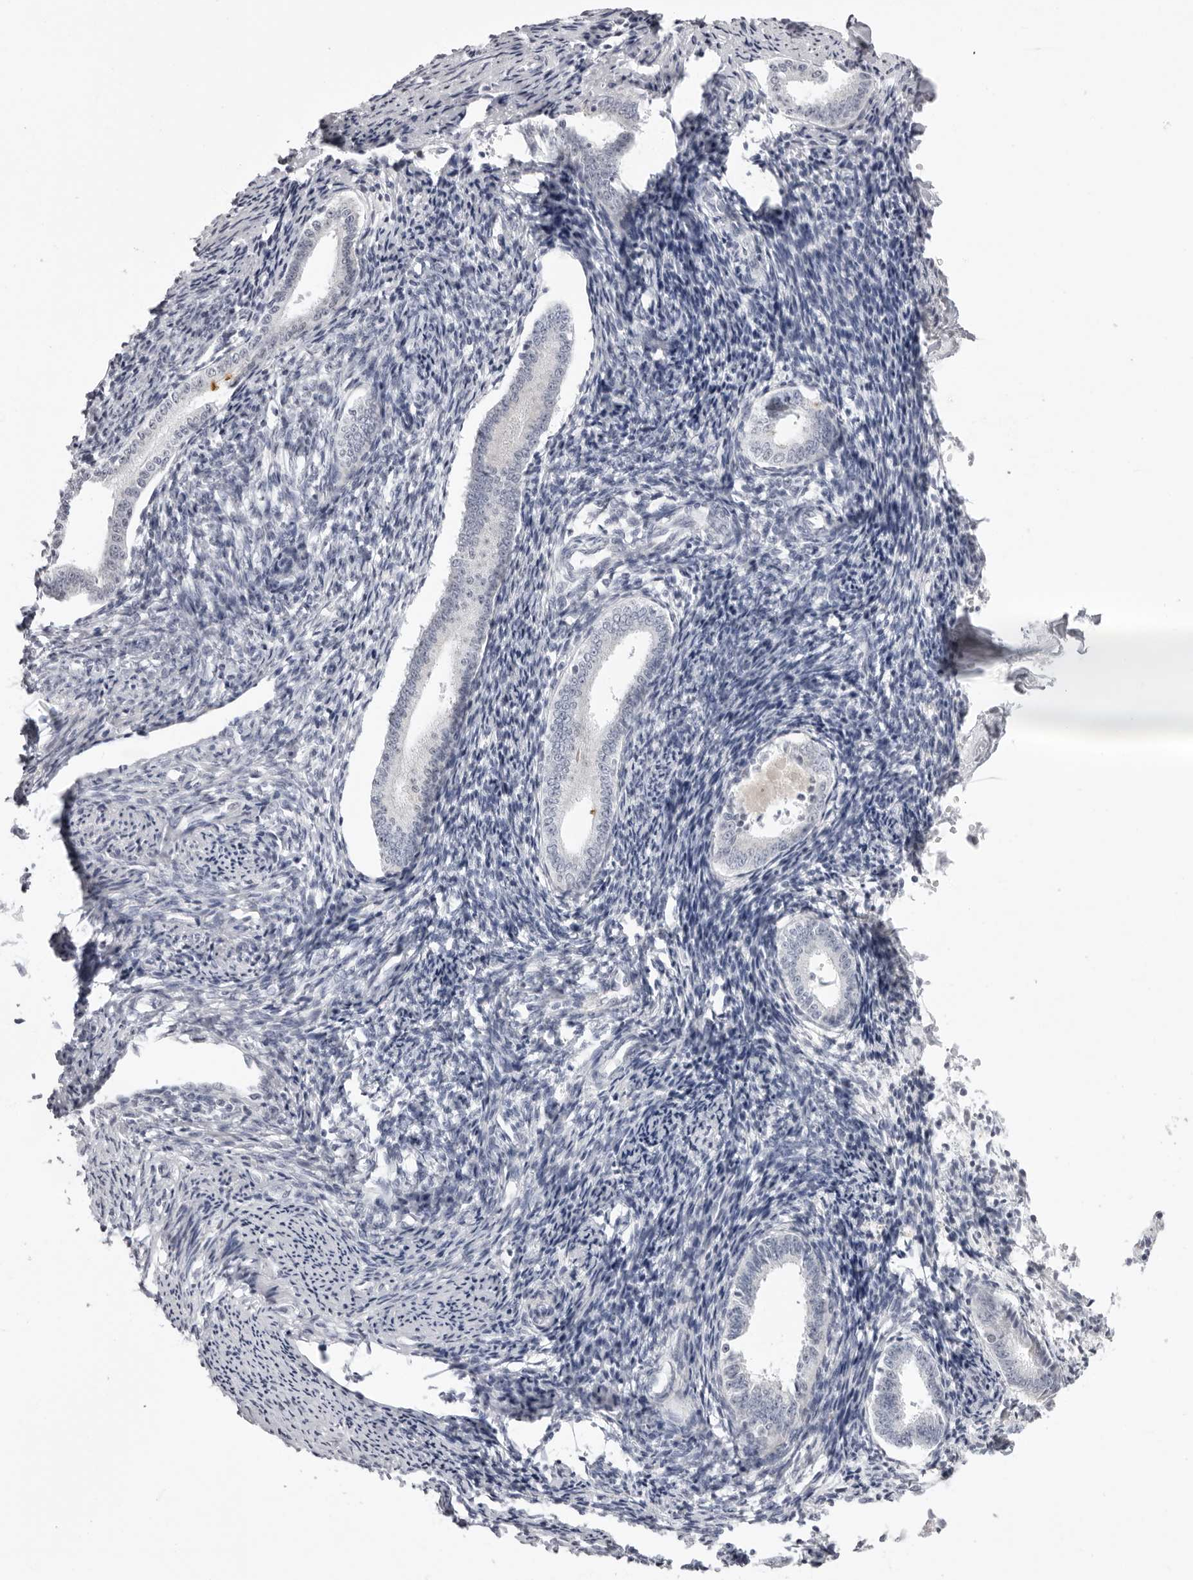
{"staining": {"intensity": "moderate", "quantity": "25%-75%", "location": "cytoplasmic/membranous"}, "tissue": "endometrium", "cell_type": "Cells in endometrial stroma", "image_type": "normal", "snomed": [{"axis": "morphology", "description": "Normal tissue, NOS"}, {"axis": "topography", "description": "Endometrium"}], "caption": "Immunohistochemistry of normal endometrium exhibits medium levels of moderate cytoplasmic/membranous staining in about 25%-75% of cells in endometrial stroma.", "gene": "SUGCT", "patient": {"sex": "female", "age": 56}}